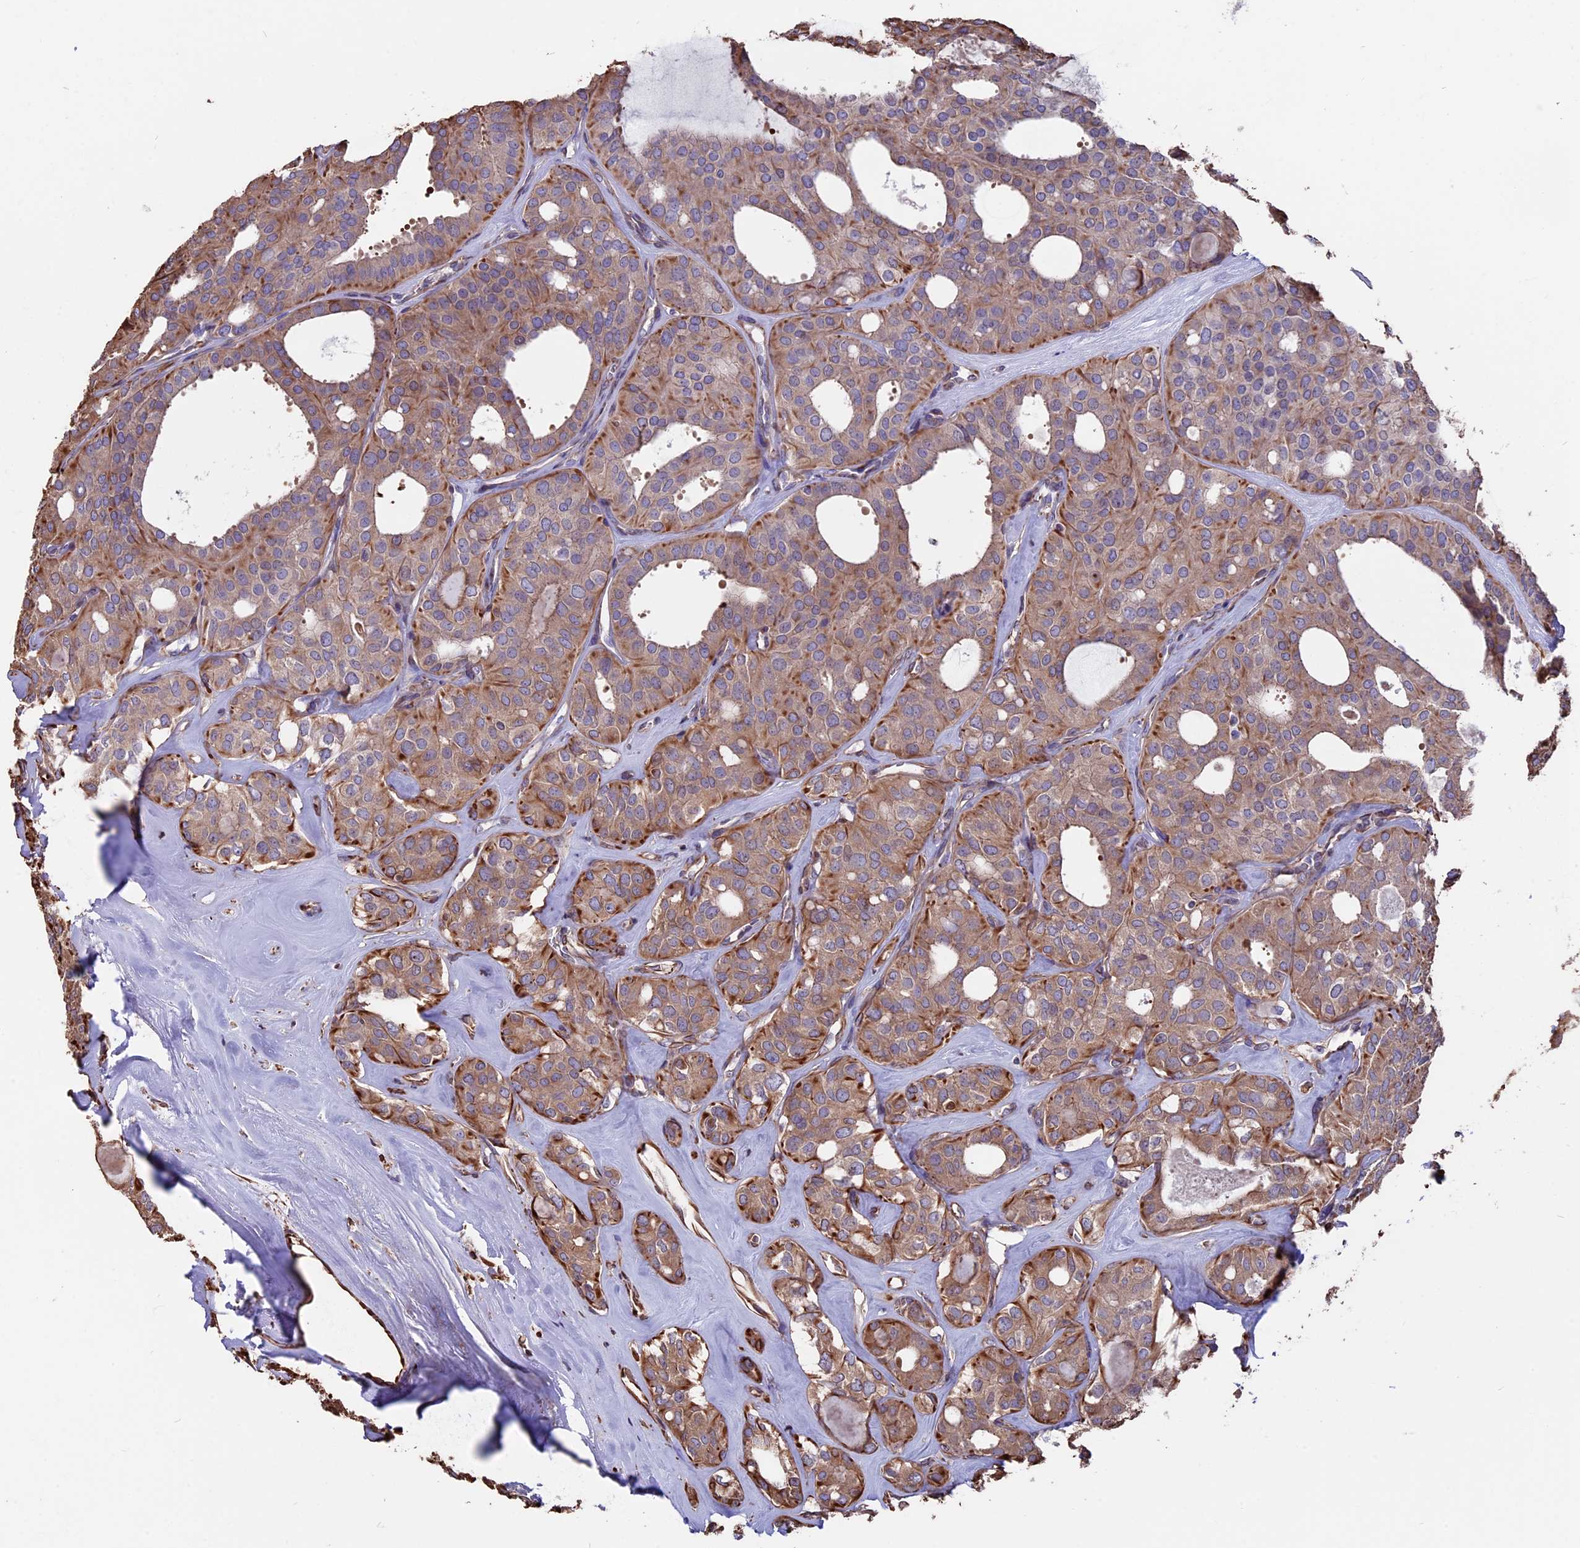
{"staining": {"intensity": "moderate", "quantity": ">75%", "location": "cytoplasmic/membranous"}, "tissue": "thyroid cancer", "cell_type": "Tumor cells", "image_type": "cancer", "snomed": [{"axis": "morphology", "description": "Follicular adenoma carcinoma, NOS"}, {"axis": "topography", "description": "Thyroid gland"}], "caption": "Approximately >75% of tumor cells in follicular adenoma carcinoma (thyroid) display moderate cytoplasmic/membranous protein expression as visualized by brown immunohistochemical staining.", "gene": "SEH1L", "patient": {"sex": "male", "age": 75}}